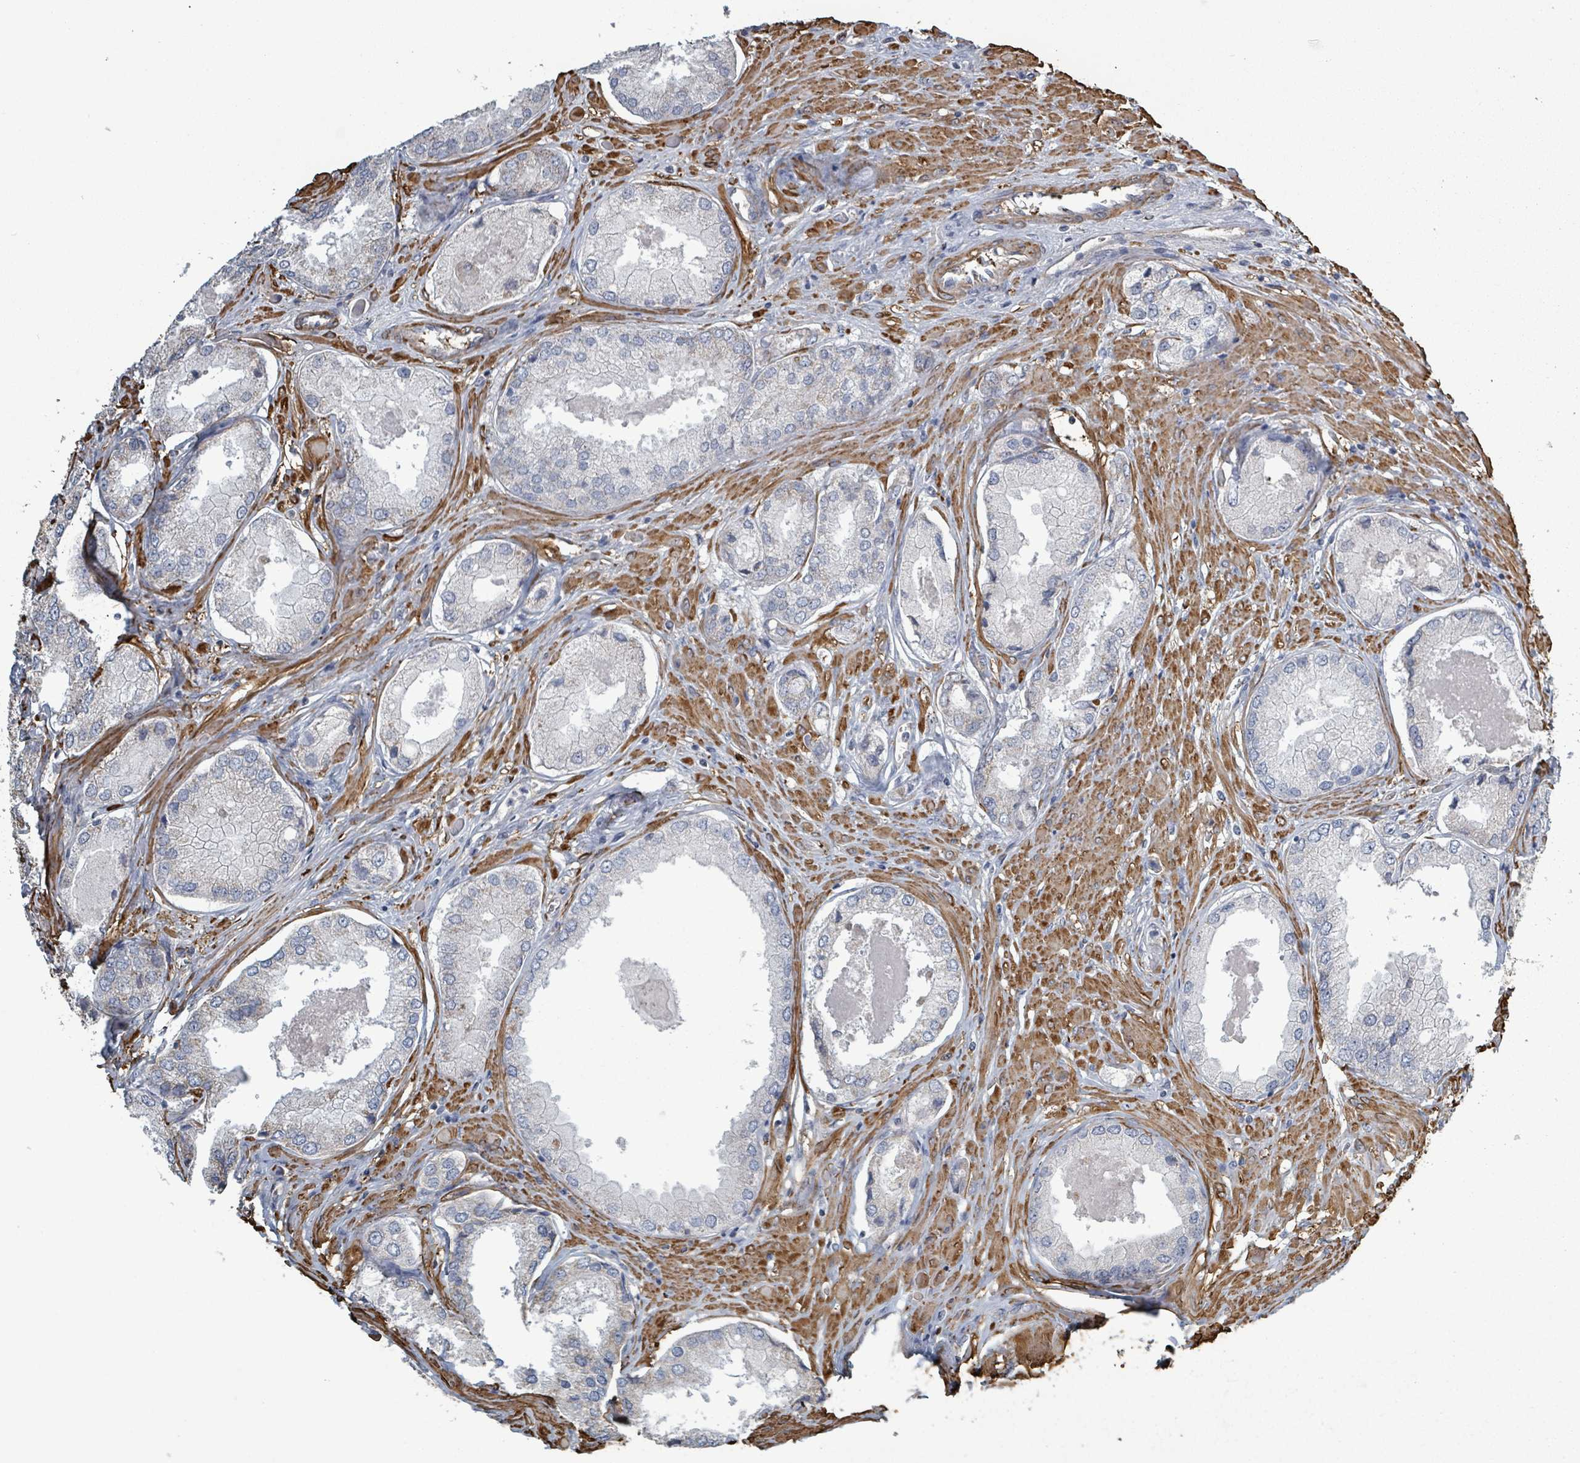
{"staining": {"intensity": "negative", "quantity": "none", "location": "none"}, "tissue": "prostate cancer", "cell_type": "Tumor cells", "image_type": "cancer", "snomed": [{"axis": "morphology", "description": "Adenocarcinoma, Low grade"}, {"axis": "topography", "description": "Prostate"}], "caption": "Tumor cells show no significant protein staining in prostate cancer.", "gene": "ADCK1", "patient": {"sex": "male", "age": 68}}